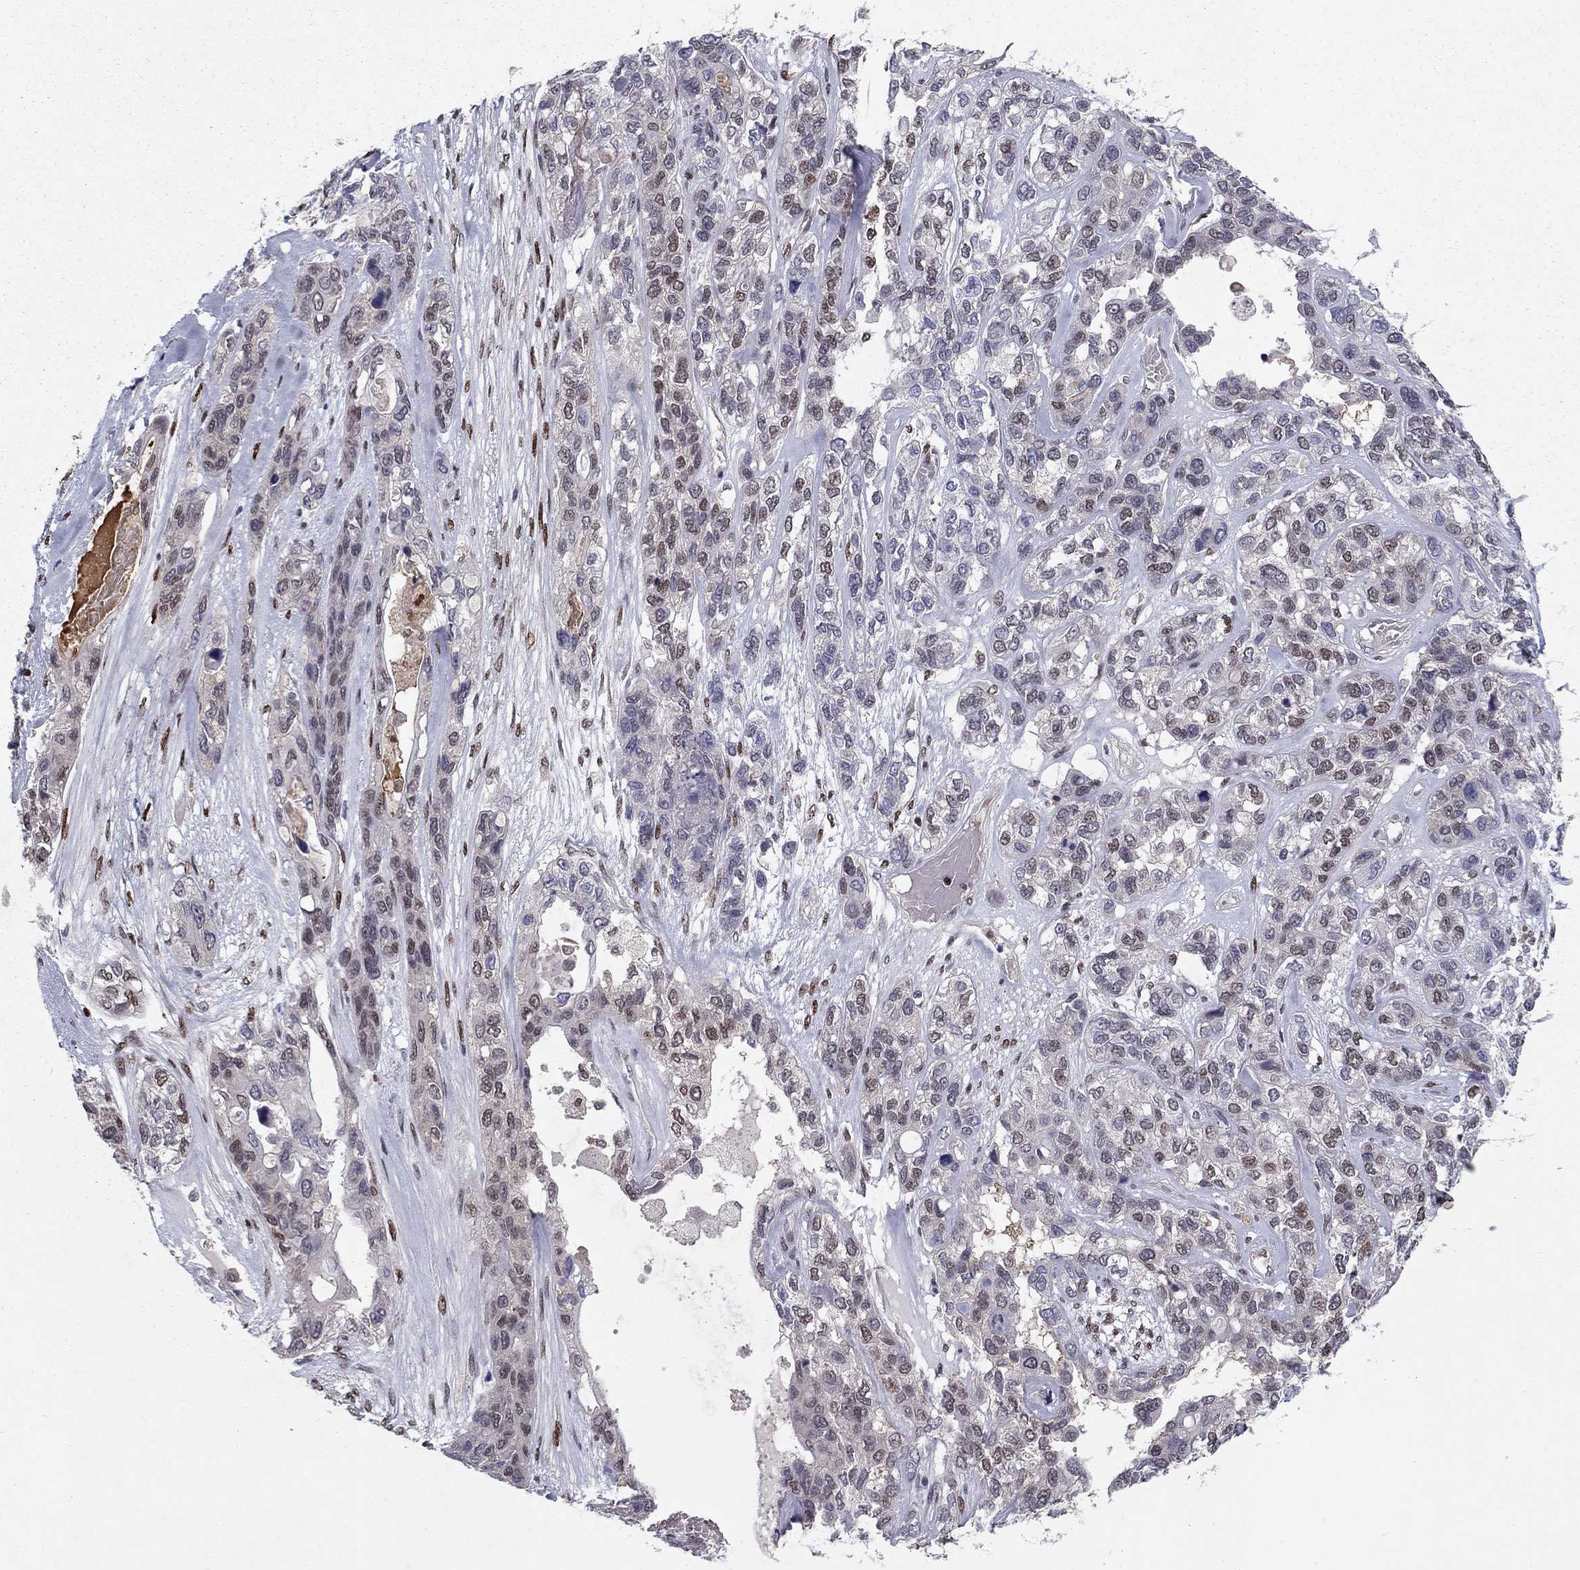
{"staining": {"intensity": "moderate", "quantity": "<25%", "location": "nuclear"}, "tissue": "lung cancer", "cell_type": "Tumor cells", "image_type": "cancer", "snomed": [{"axis": "morphology", "description": "Squamous cell carcinoma, NOS"}, {"axis": "topography", "description": "Lung"}], "caption": "High-magnification brightfield microscopy of lung cancer (squamous cell carcinoma) stained with DAB (3,3'-diaminobenzidine) (brown) and counterstained with hematoxylin (blue). tumor cells exhibit moderate nuclear positivity is identified in approximately<25% of cells.", "gene": "CRTC1", "patient": {"sex": "female", "age": 70}}